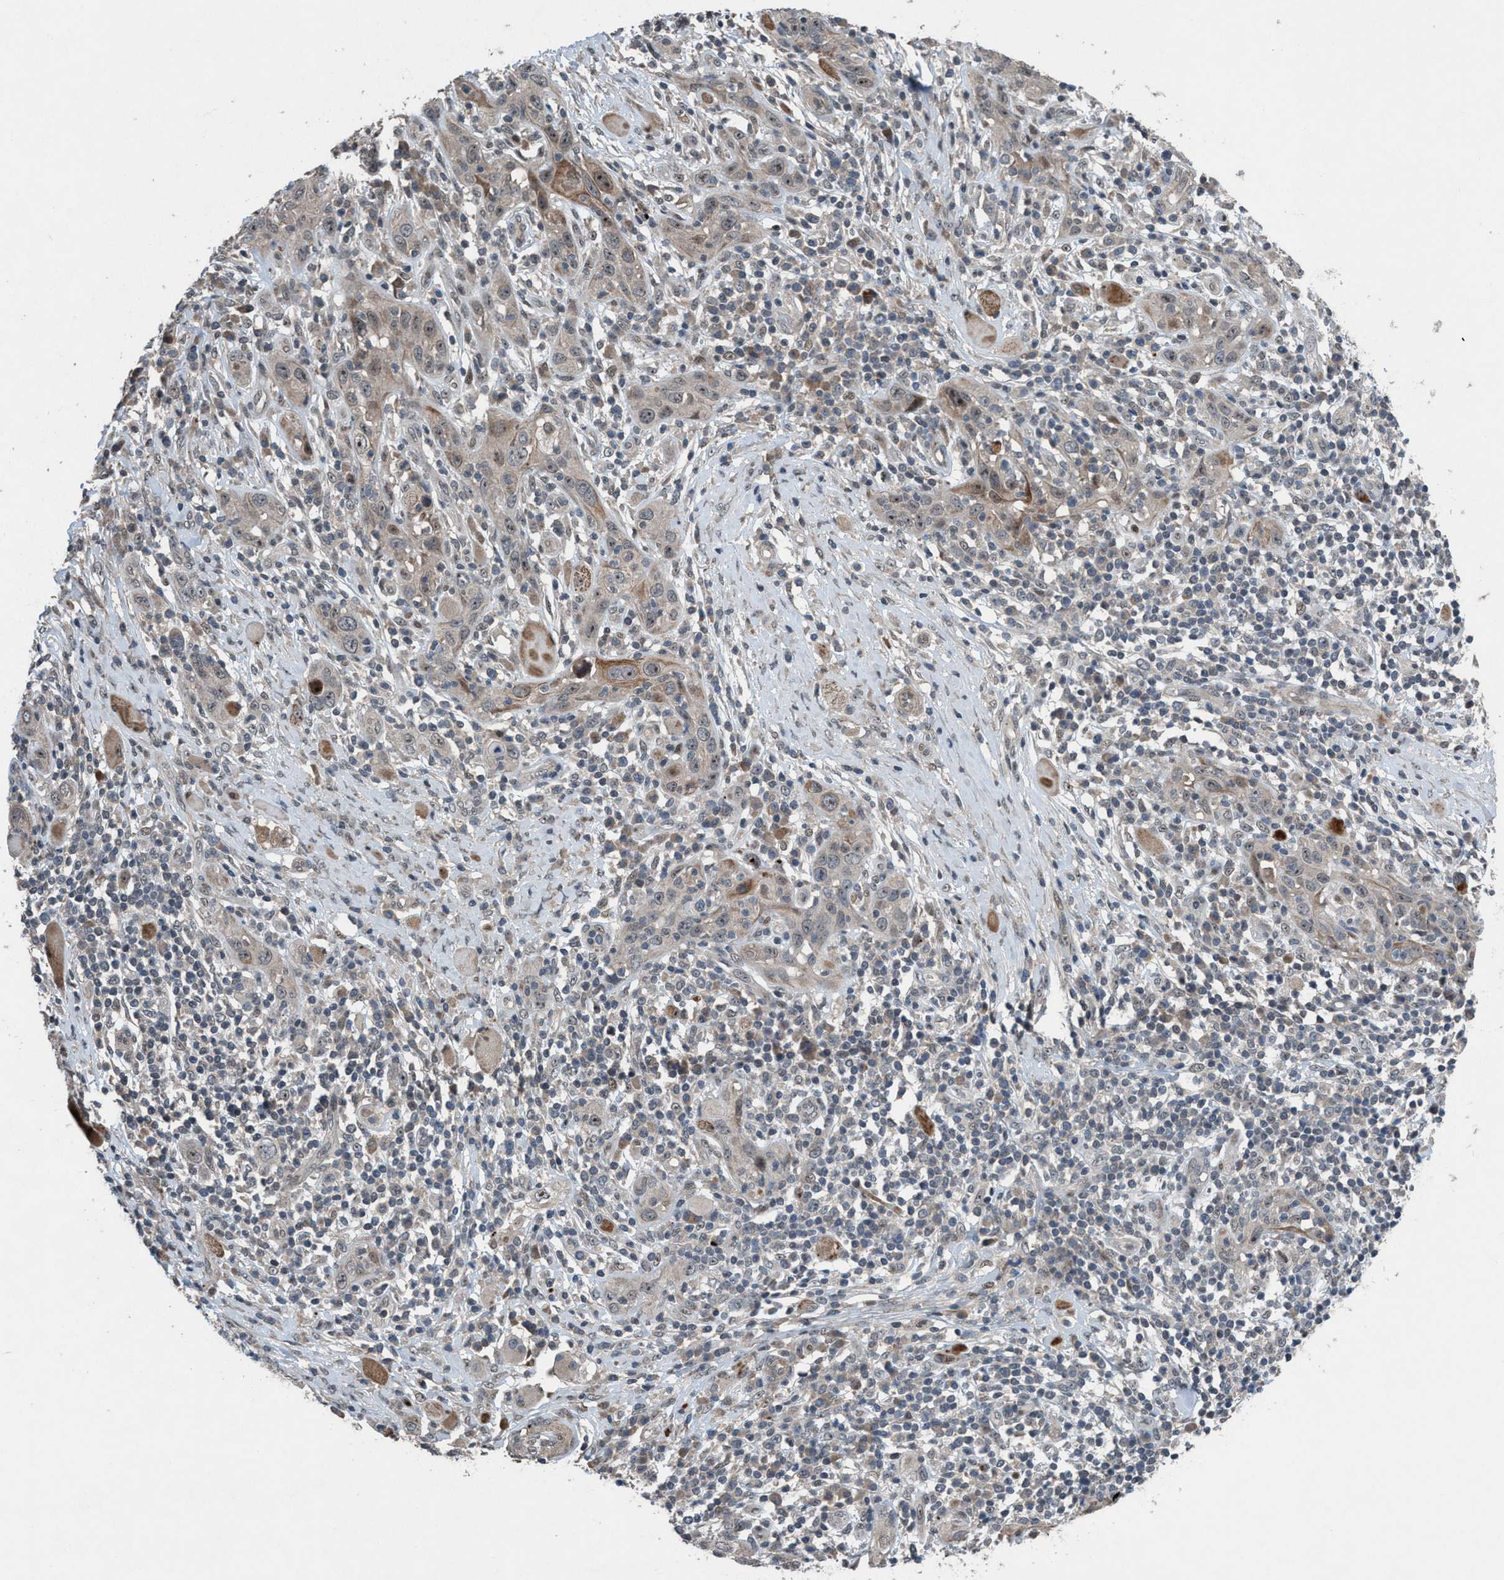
{"staining": {"intensity": "weak", "quantity": "<25%", "location": "nuclear"}, "tissue": "skin cancer", "cell_type": "Tumor cells", "image_type": "cancer", "snomed": [{"axis": "morphology", "description": "Squamous cell carcinoma, NOS"}, {"axis": "topography", "description": "Skin"}], "caption": "This is an IHC micrograph of human skin squamous cell carcinoma. There is no staining in tumor cells.", "gene": "NISCH", "patient": {"sex": "female", "age": 88}}